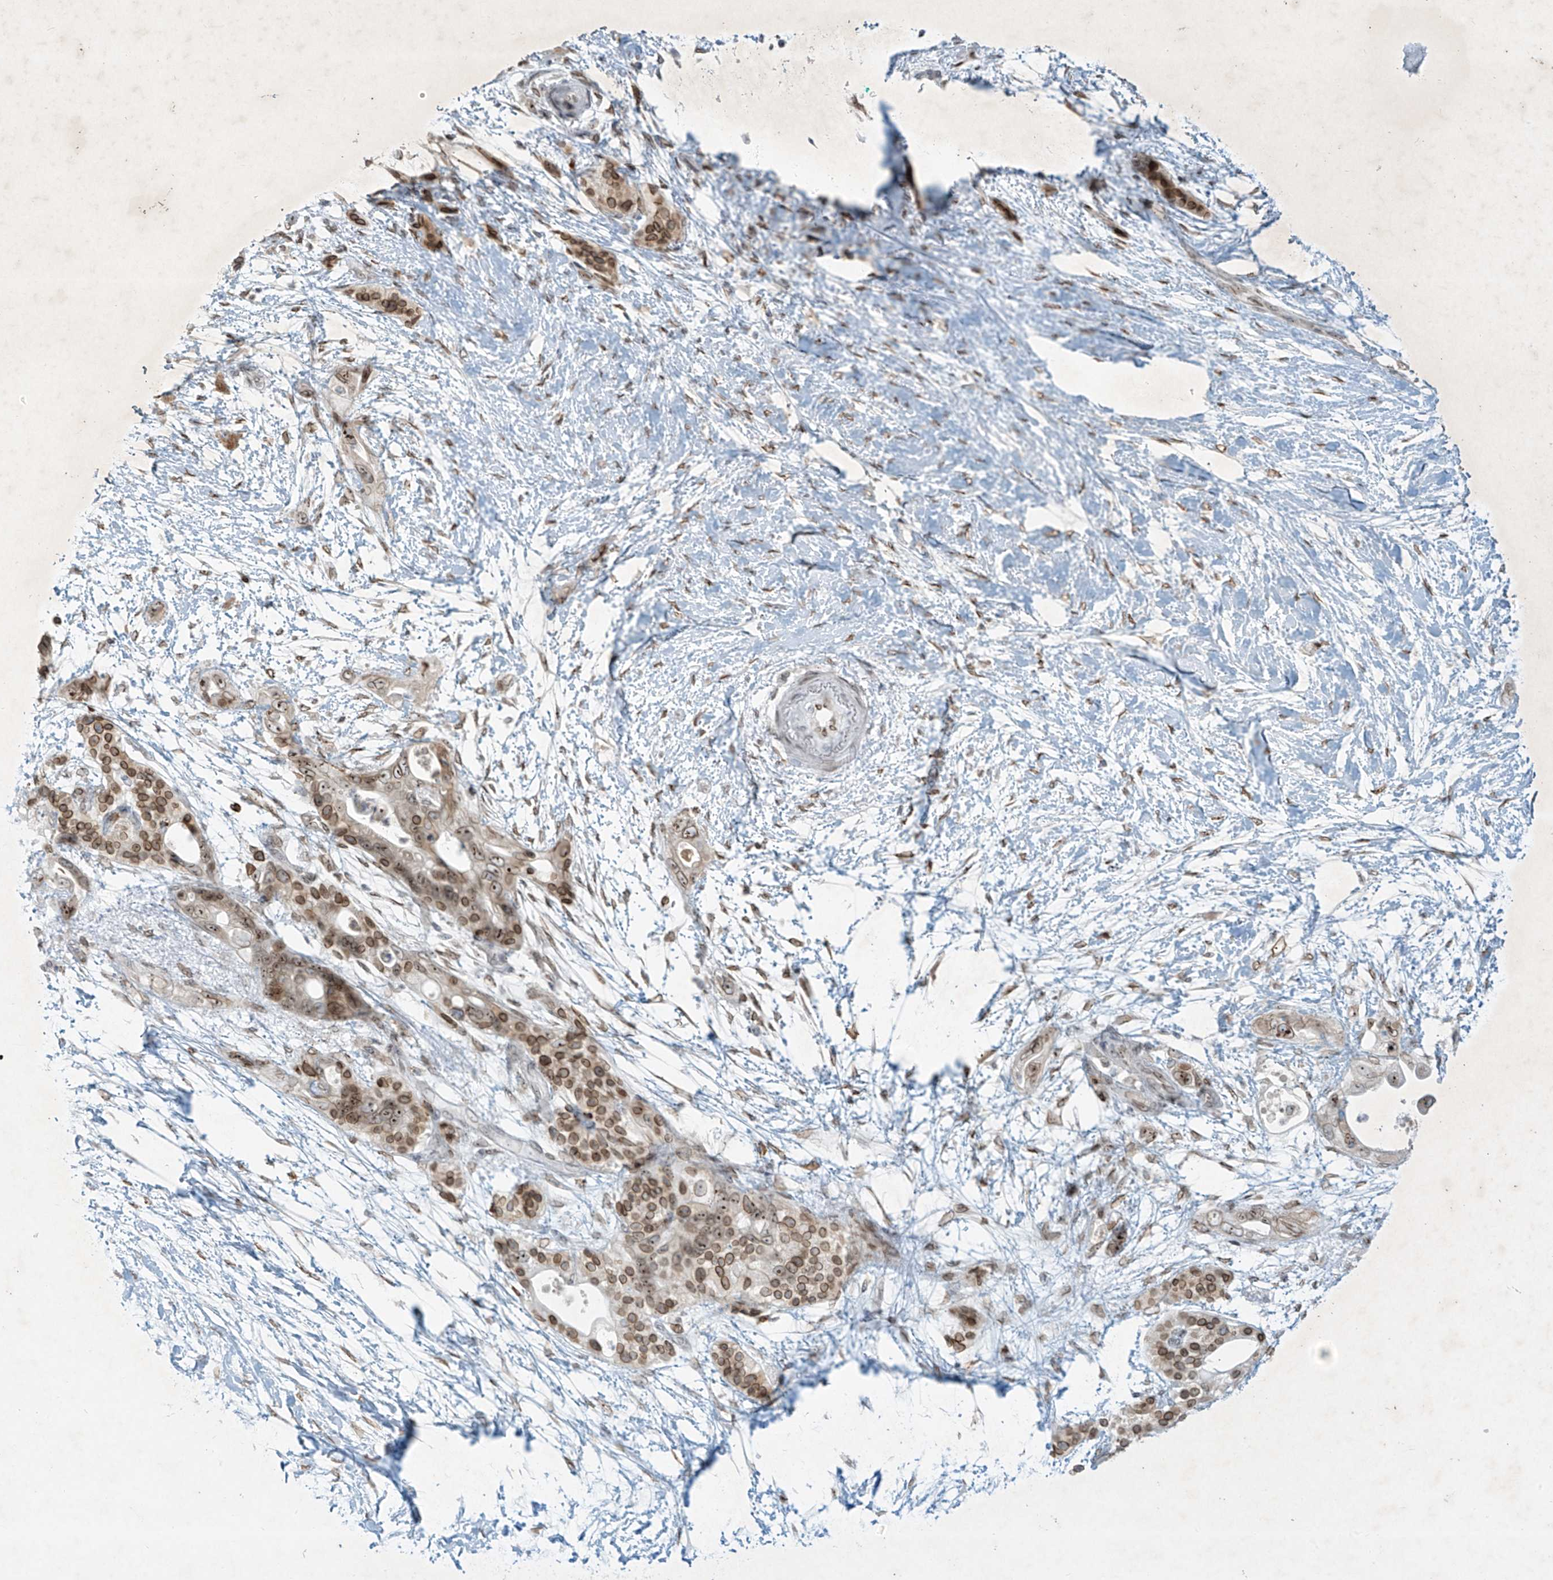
{"staining": {"intensity": "moderate", "quantity": ">75%", "location": "cytoplasmic/membranous,nuclear"}, "tissue": "pancreatic cancer", "cell_type": "Tumor cells", "image_type": "cancer", "snomed": [{"axis": "morphology", "description": "Adenocarcinoma, NOS"}, {"axis": "topography", "description": "Pancreas"}], "caption": "Immunohistochemical staining of human pancreatic adenocarcinoma exhibits medium levels of moderate cytoplasmic/membranous and nuclear protein staining in about >75% of tumor cells.", "gene": "SAMD15", "patient": {"sex": "male", "age": 53}}